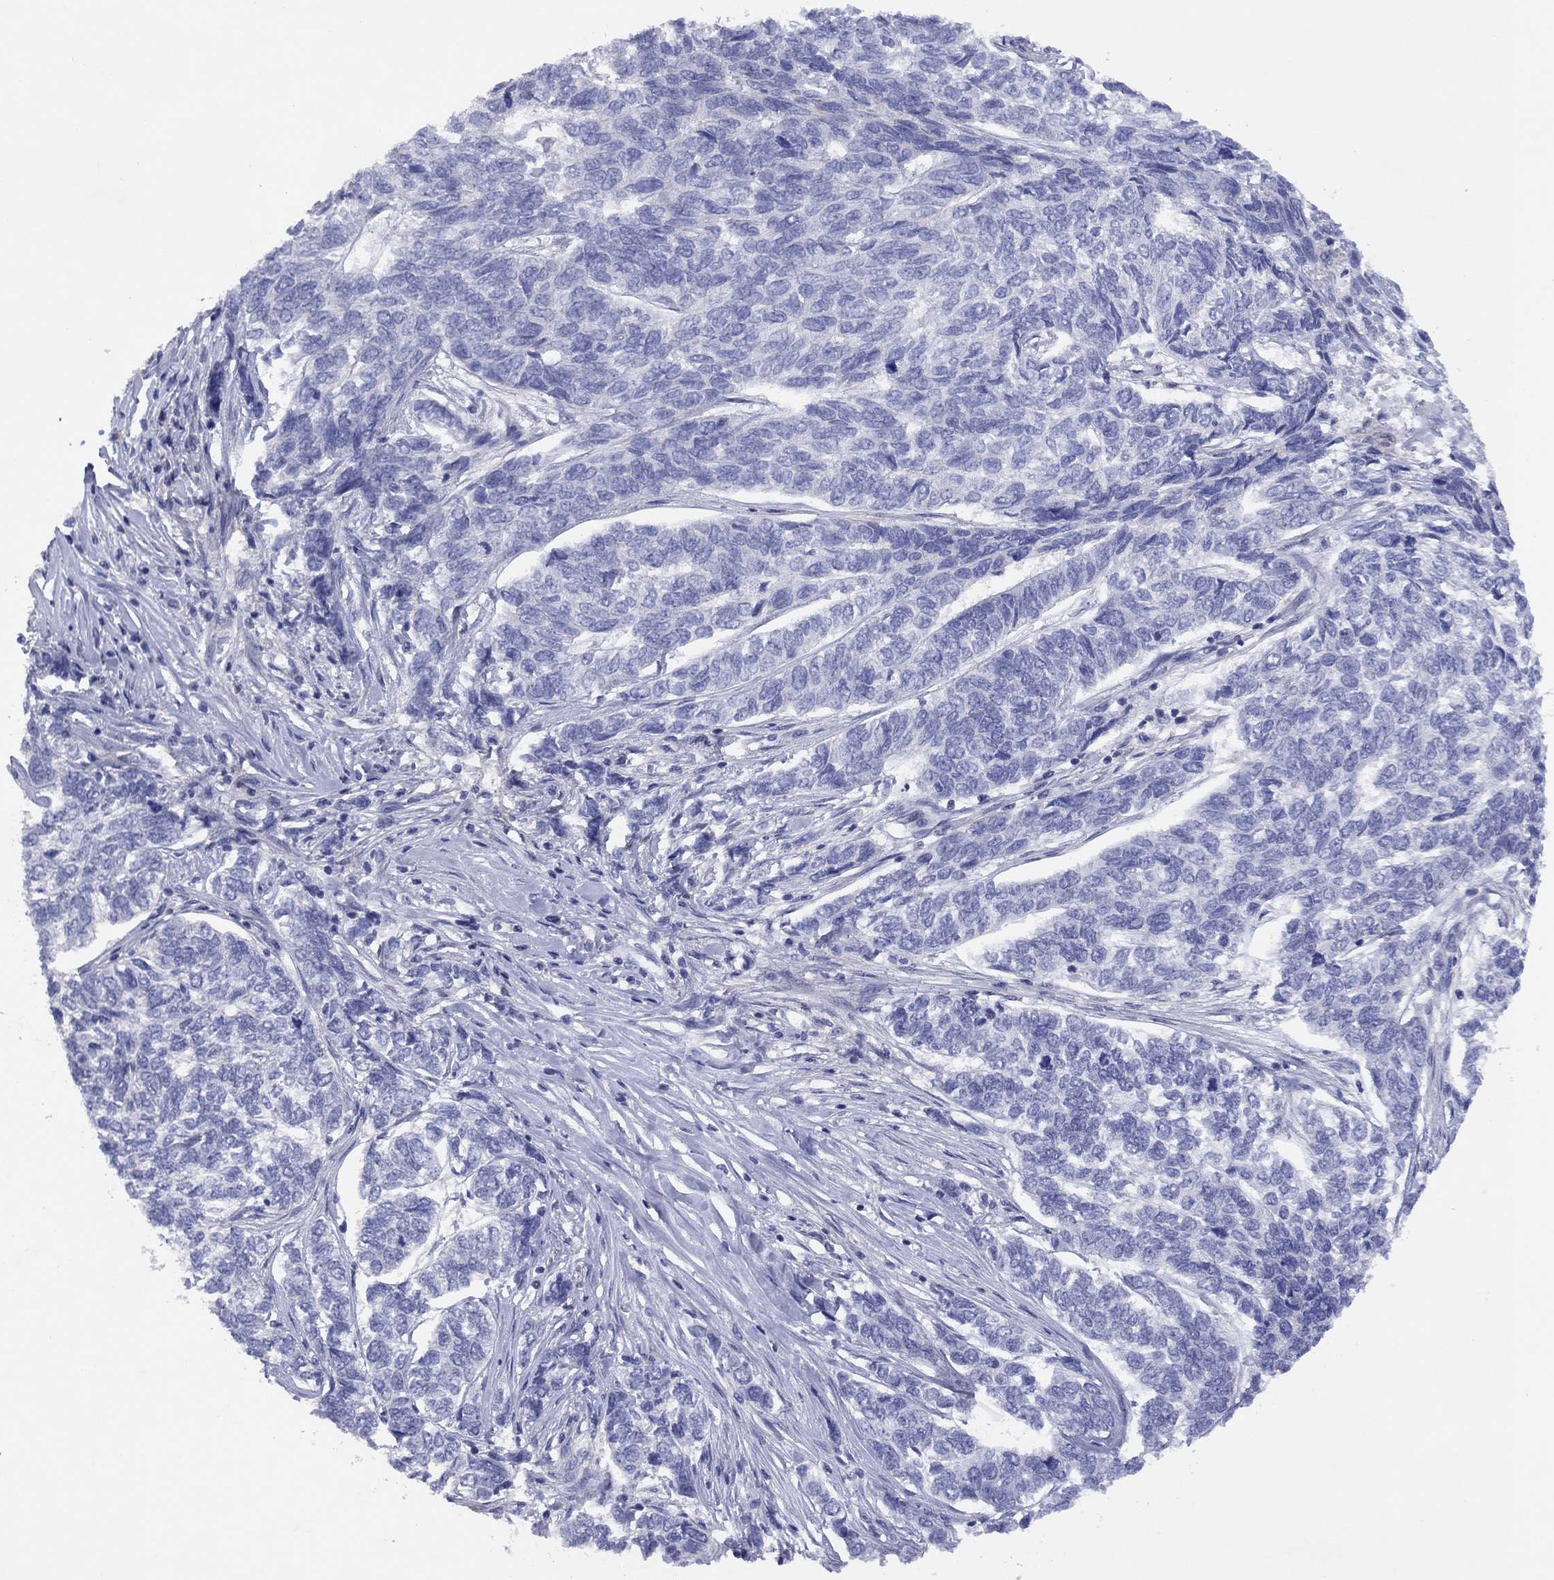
{"staining": {"intensity": "negative", "quantity": "none", "location": "none"}, "tissue": "skin cancer", "cell_type": "Tumor cells", "image_type": "cancer", "snomed": [{"axis": "morphology", "description": "Basal cell carcinoma"}, {"axis": "topography", "description": "Skin"}], "caption": "This is an immunohistochemistry (IHC) micrograph of basal cell carcinoma (skin). There is no staining in tumor cells.", "gene": "CYP2B6", "patient": {"sex": "female", "age": 65}}